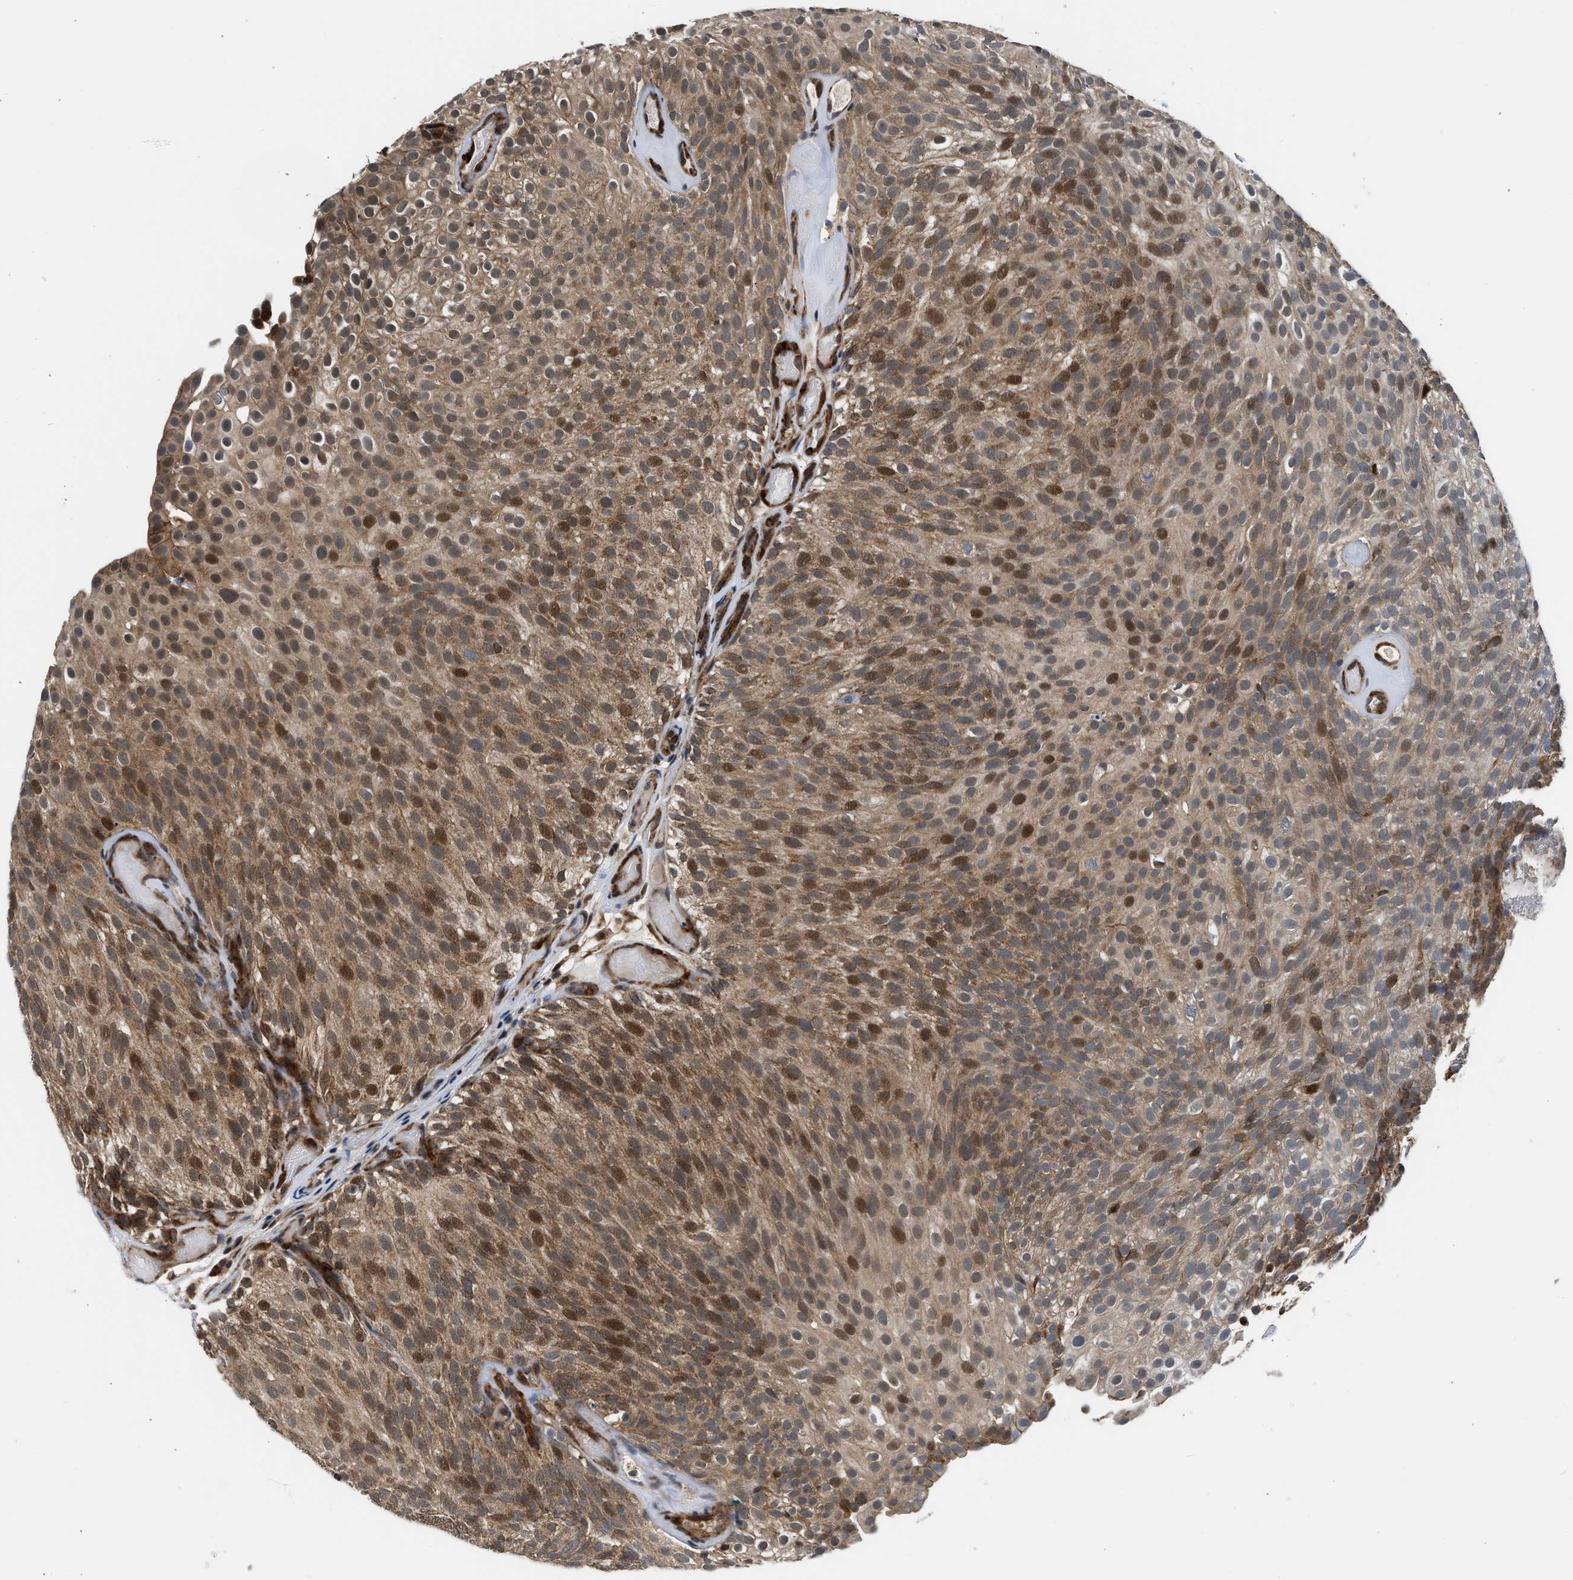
{"staining": {"intensity": "moderate", "quantity": ">75%", "location": "cytoplasmic/membranous,nuclear"}, "tissue": "urothelial cancer", "cell_type": "Tumor cells", "image_type": "cancer", "snomed": [{"axis": "morphology", "description": "Urothelial carcinoma, Low grade"}, {"axis": "topography", "description": "Urinary bladder"}], "caption": "Low-grade urothelial carcinoma tissue shows moderate cytoplasmic/membranous and nuclear expression in about >75% of tumor cells, visualized by immunohistochemistry. (DAB (3,3'-diaminobenzidine) IHC, brown staining for protein, blue staining for nuclei).", "gene": "POLG2", "patient": {"sex": "male", "age": 78}}